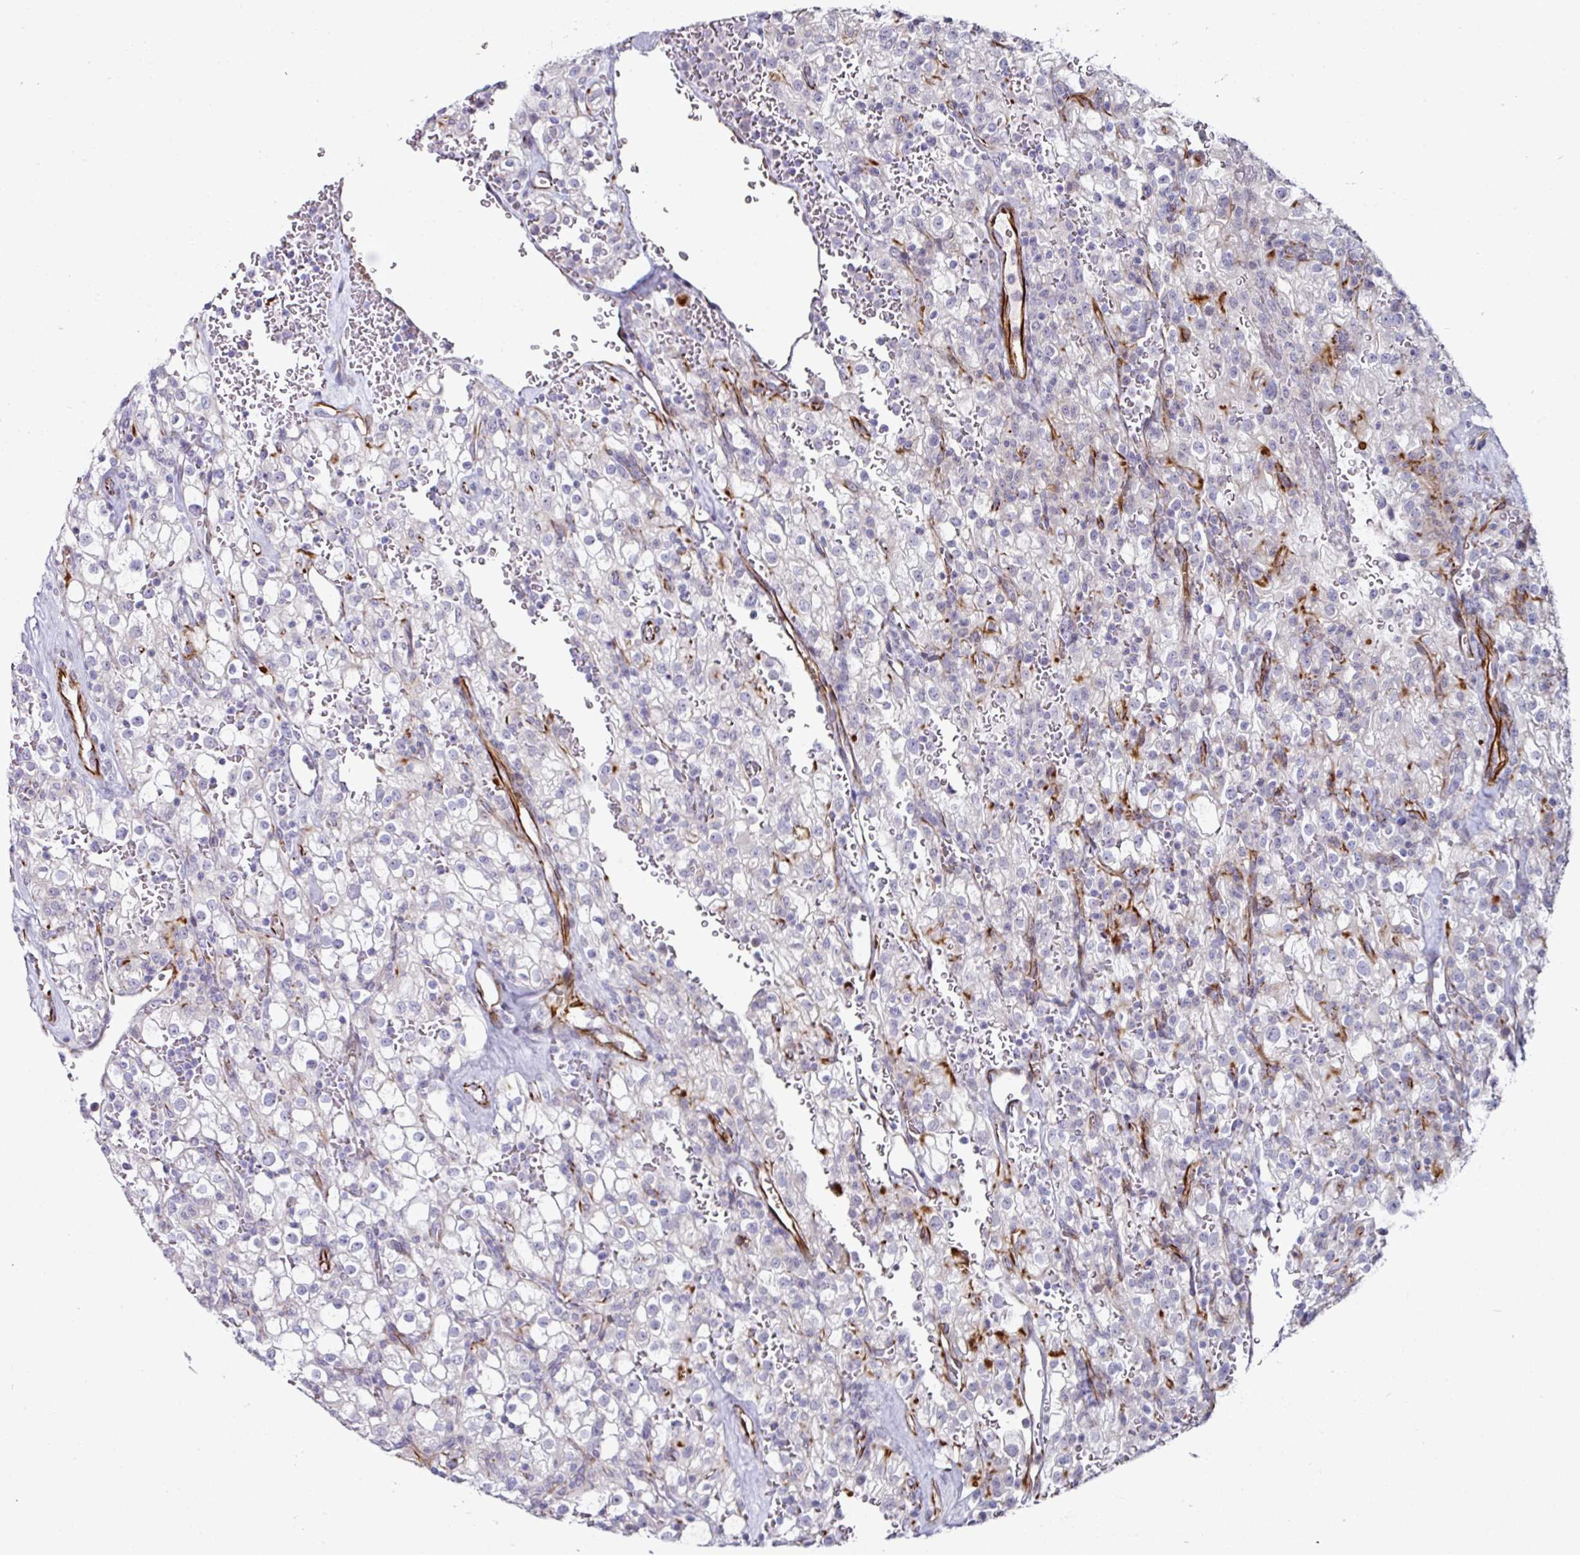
{"staining": {"intensity": "negative", "quantity": "none", "location": "none"}, "tissue": "renal cancer", "cell_type": "Tumor cells", "image_type": "cancer", "snomed": [{"axis": "morphology", "description": "Adenocarcinoma, NOS"}, {"axis": "topography", "description": "Kidney"}], "caption": "Renal adenocarcinoma was stained to show a protein in brown. There is no significant positivity in tumor cells. The staining is performed using DAB brown chromogen with nuclei counter-stained in using hematoxylin.", "gene": "TMPRSS9", "patient": {"sex": "female", "age": 74}}